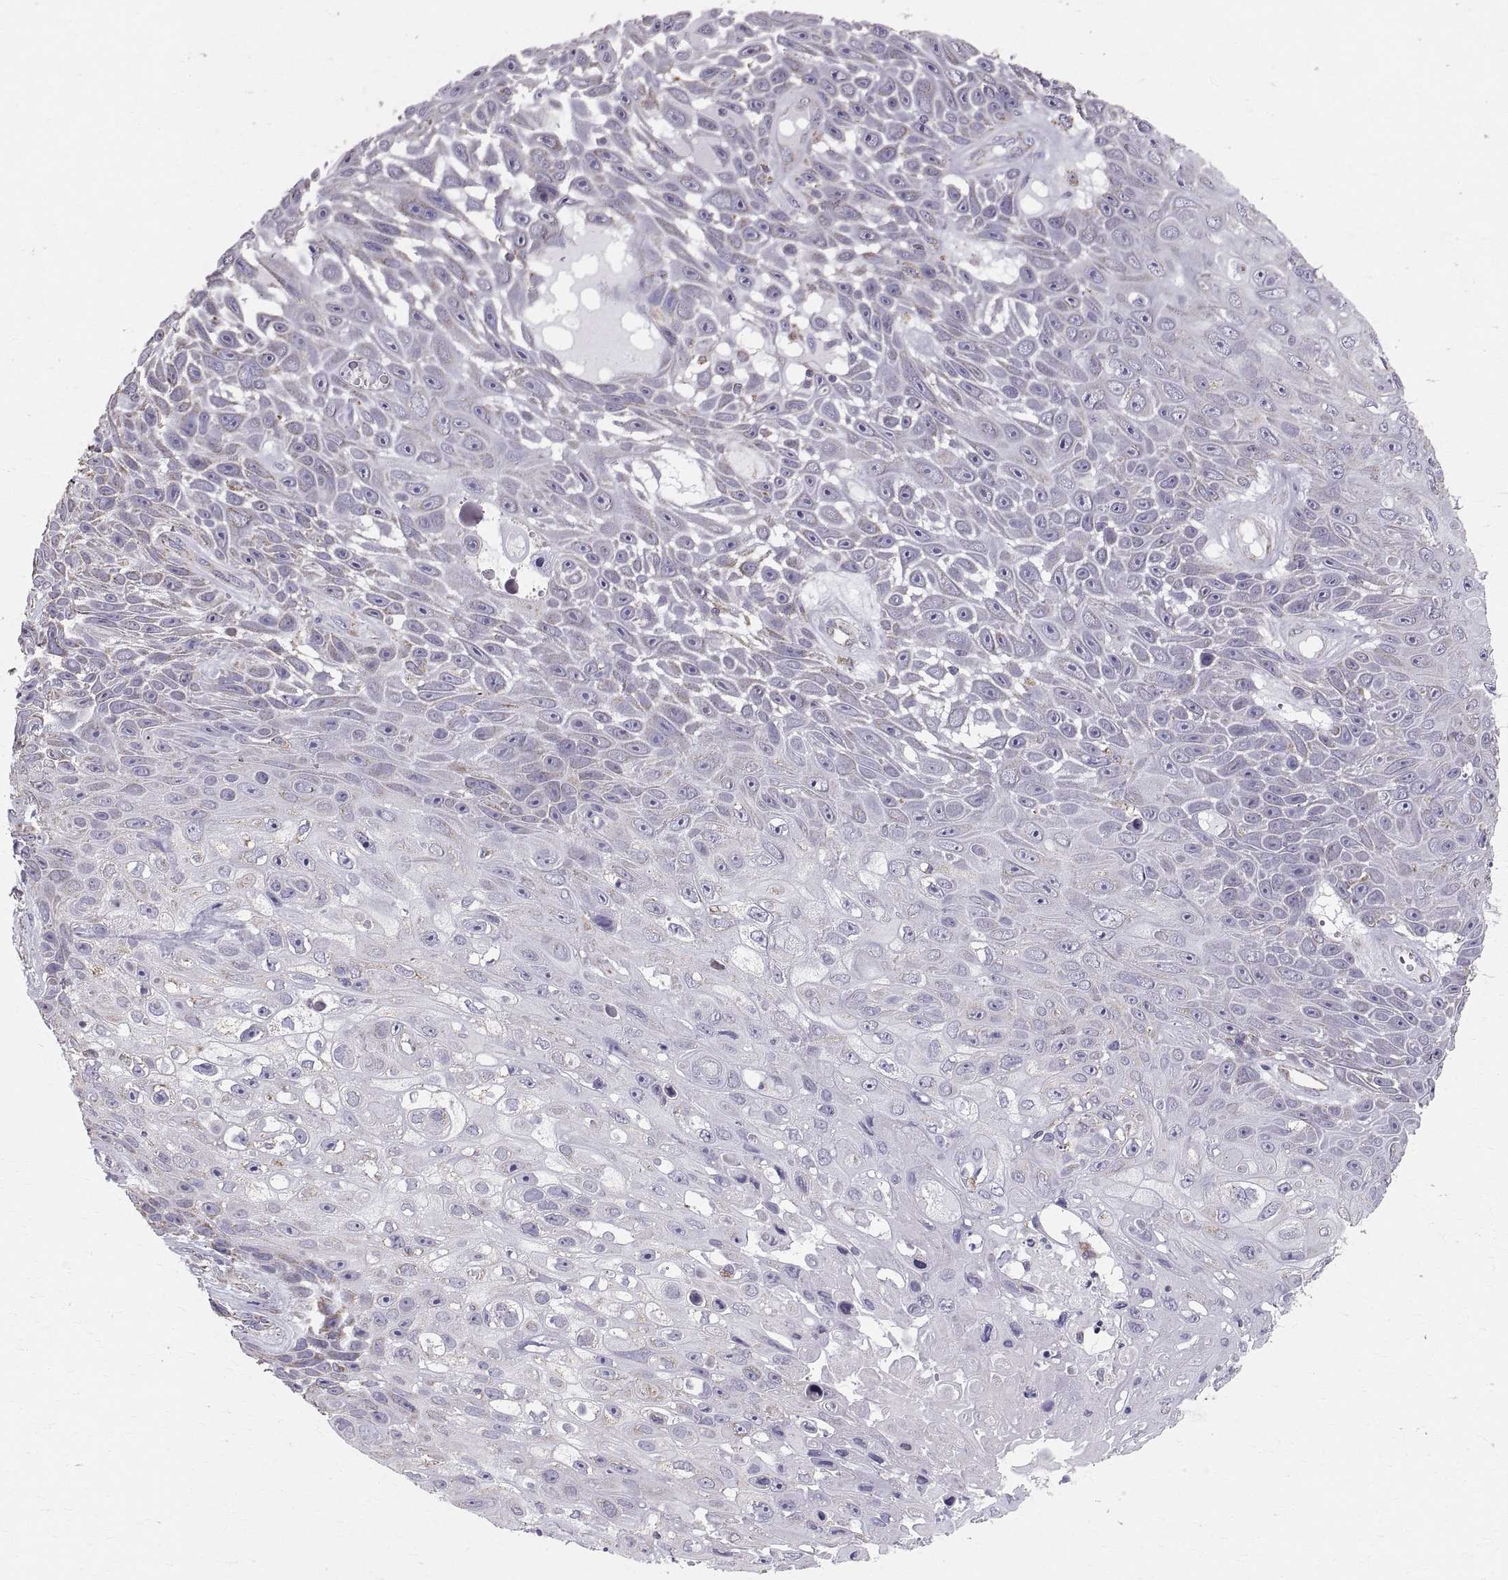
{"staining": {"intensity": "weak", "quantity": "<25%", "location": "cytoplasmic/membranous"}, "tissue": "skin cancer", "cell_type": "Tumor cells", "image_type": "cancer", "snomed": [{"axis": "morphology", "description": "Squamous cell carcinoma, NOS"}, {"axis": "topography", "description": "Skin"}], "caption": "Tumor cells are negative for brown protein staining in skin cancer (squamous cell carcinoma).", "gene": "STMND1", "patient": {"sex": "male", "age": 82}}